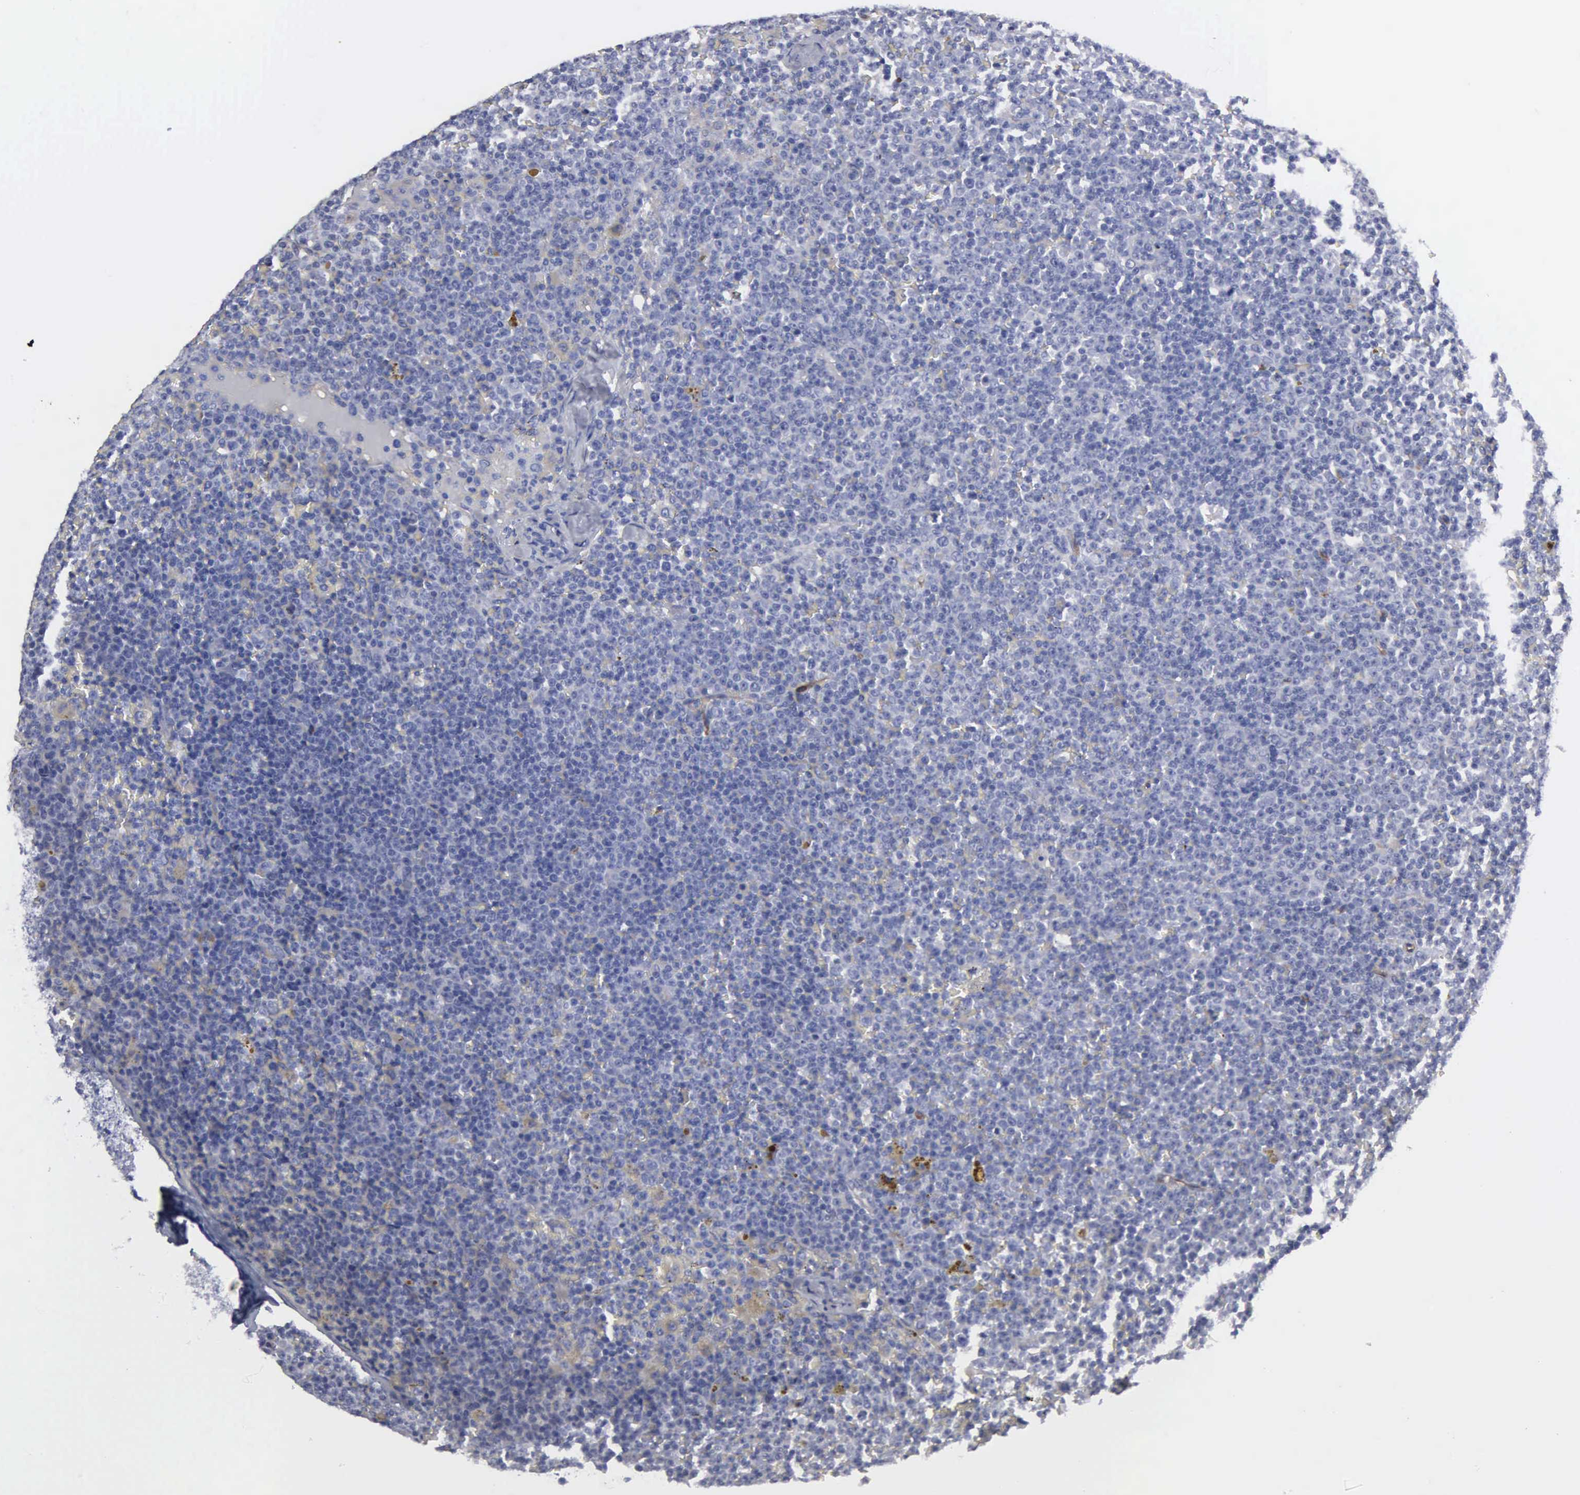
{"staining": {"intensity": "weak", "quantity": "<25%", "location": "cytoplasmic/membranous"}, "tissue": "lymphoma", "cell_type": "Tumor cells", "image_type": "cancer", "snomed": [{"axis": "morphology", "description": "Malignant lymphoma, non-Hodgkin's type, Low grade"}, {"axis": "topography", "description": "Lymph node"}], "caption": "Protein analysis of lymphoma reveals no significant staining in tumor cells.", "gene": "RDX", "patient": {"sex": "male", "age": 50}}